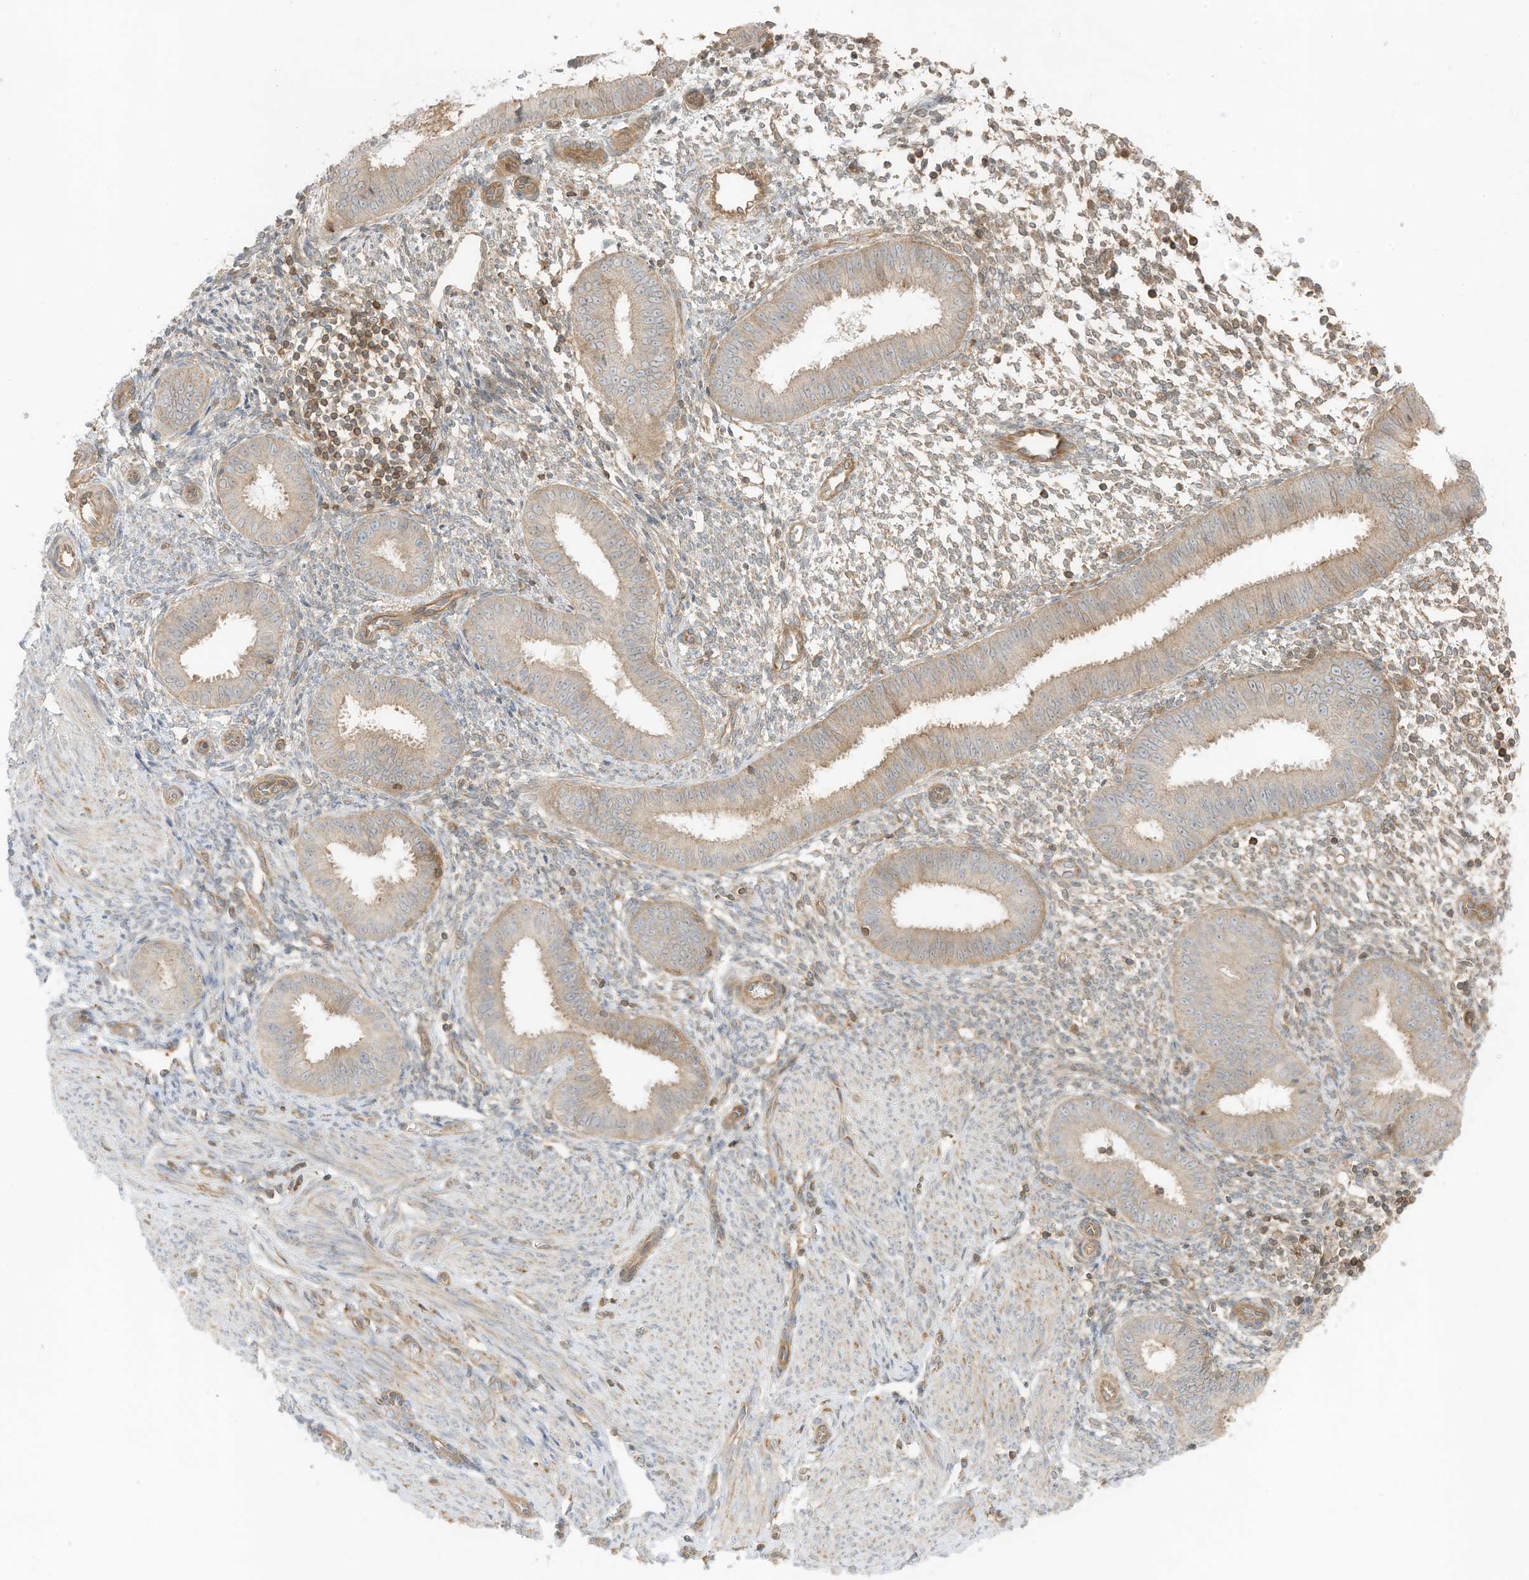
{"staining": {"intensity": "weak", "quantity": "25%-75%", "location": "cytoplasmic/membranous"}, "tissue": "endometrium", "cell_type": "Cells in endometrial stroma", "image_type": "normal", "snomed": [{"axis": "morphology", "description": "Normal tissue, NOS"}, {"axis": "topography", "description": "Uterus"}, {"axis": "topography", "description": "Endometrium"}], "caption": "An image showing weak cytoplasmic/membranous positivity in about 25%-75% of cells in endometrial stroma in normal endometrium, as visualized by brown immunohistochemical staining.", "gene": "SLC25A12", "patient": {"sex": "female", "age": 48}}